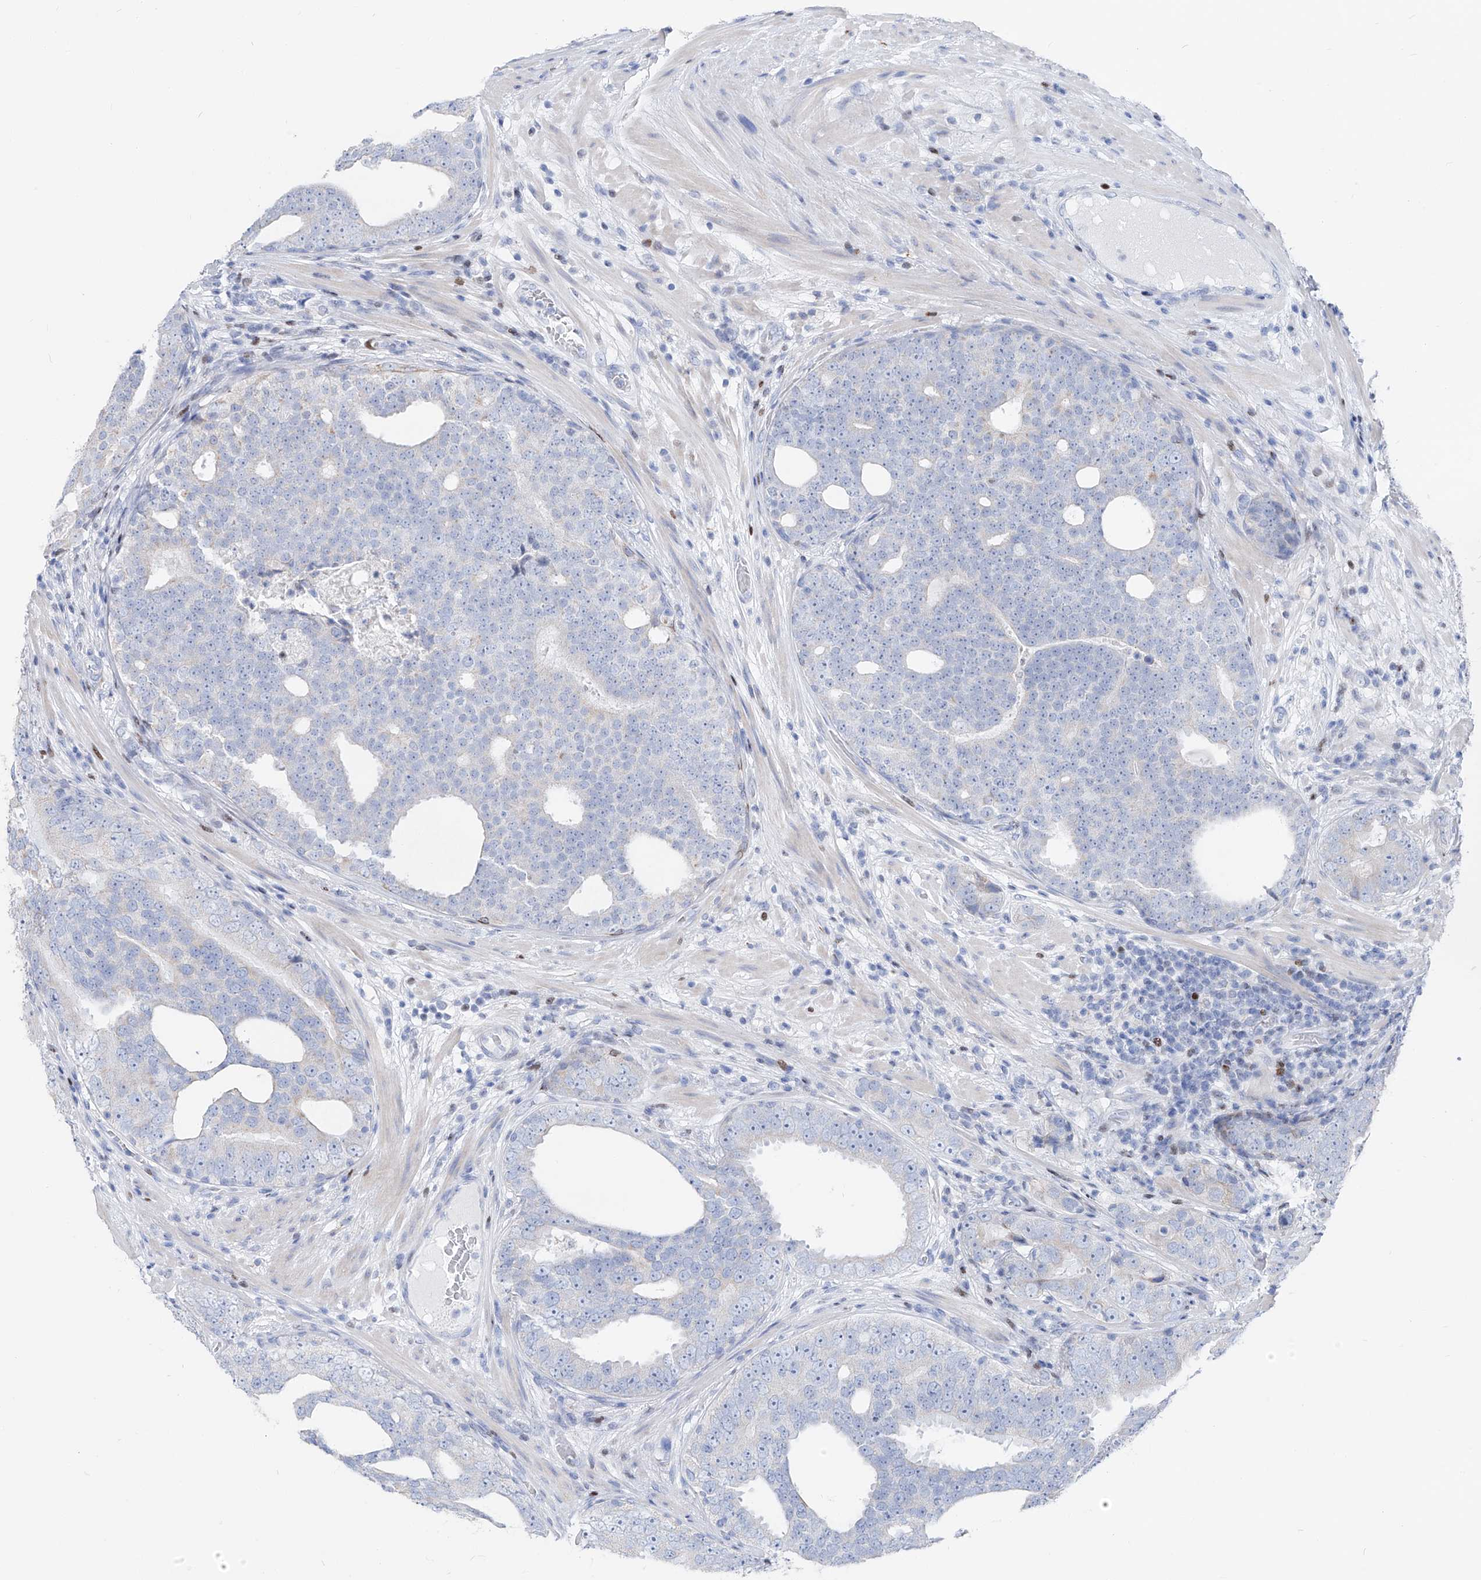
{"staining": {"intensity": "negative", "quantity": "none", "location": "none"}, "tissue": "prostate cancer", "cell_type": "Tumor cells", "image_type": "cancer", "snomed": [{"axis": "morphology", "description": "Adenocarcinoma, High grade"}, {"axis": "topography", "description": "Prostate"}], "caption": "Immunohistochemistry (IHC) of human prostate cancer shows no expression in tumor cells. (Brightfield microscopy of DAB immunohistochemistry at high magnification).", "gene": "FRS3", "patient": {"sex": "male", "age": 56}}